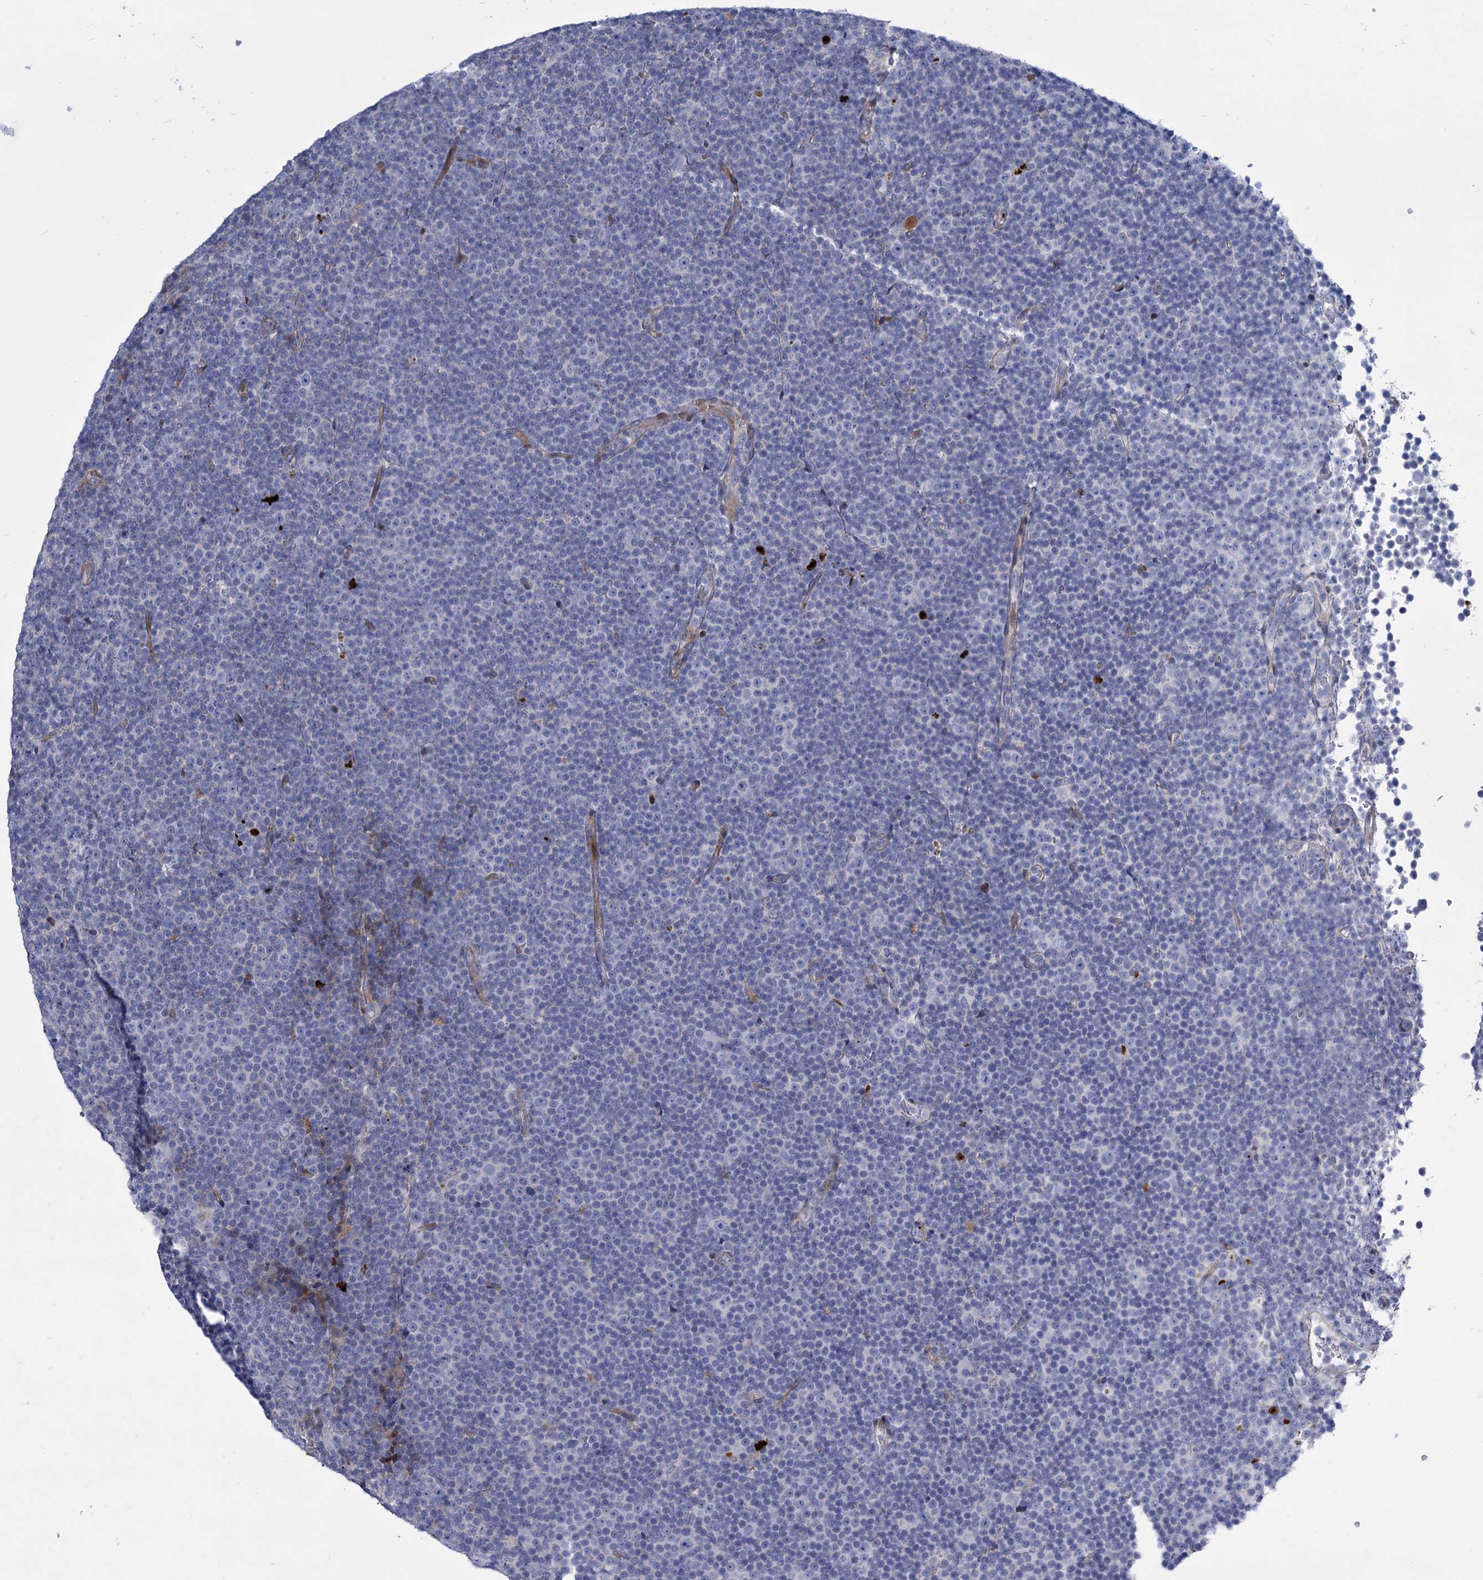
{"staining": {"intensity": "negative", "quantity": "none", "location": "none"}, "tissue": "lymphoma", "cell_type": "Tumor cells", "image_type": "cancer", "snomed": [{"axis": "morphology", "description": "Malignant lymphoma, non-Hodgkin's type, Low grade"}, {"axis": "topography", "description": "Lymph node"}], "caption": "Immunohistochemical staining of lymphoma shows no significant expression in tumor cells.", "gene": "TRIM77", "patient": {"sex": "female", "age": 67}}